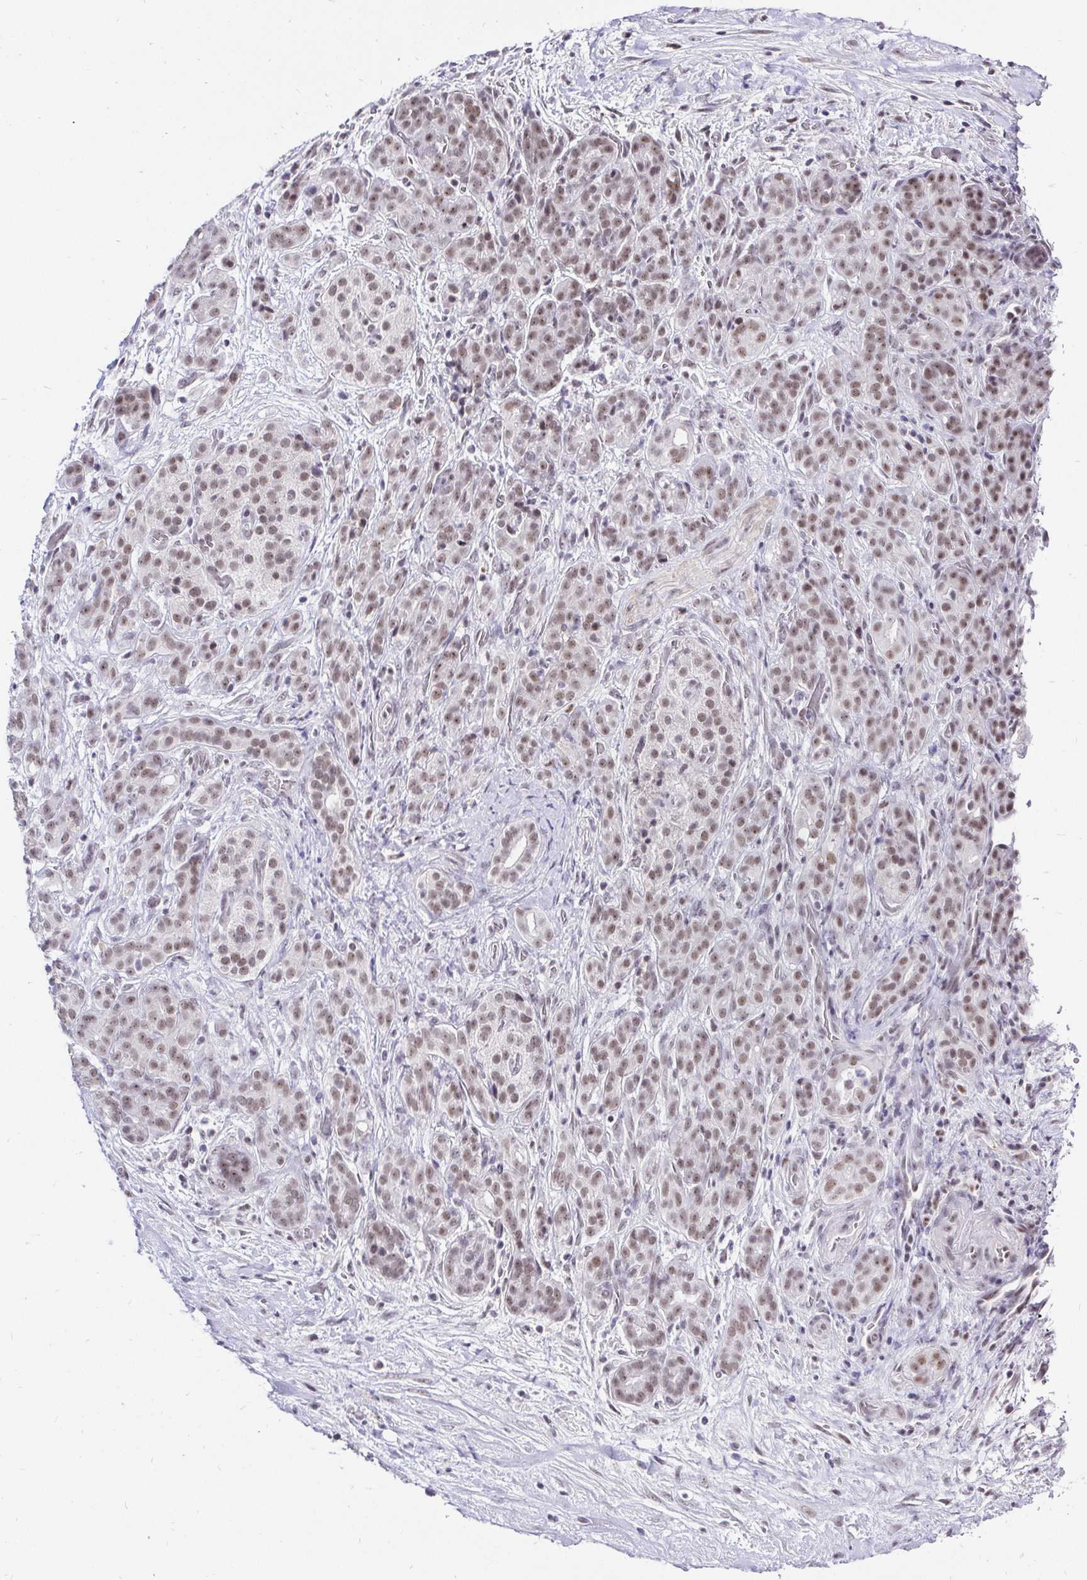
{"staining": {"intensity": "moderate", "quantity": ">75%", "location": "nuclear"}, "tissue": "pancreatic cancer", "cell_type": "Tumor cells", "image_type": "cancer", "snomed": [{"axis": "morphology", "description": "Adenocarcinoma, NOS"}, {"axis": "topography", "description": "Pancreas"}], "caption": "Immunohistochemistry (IHC) (DAB (3,3'-diaminobenzidine)) staining of human adenocarcinoma (pancreatic) demonstrates moderate nuclear protein staining in approximately >75% of tumor cells. The staining was performed using DAB, with brown indicating positive protein expression. Nuclei are stained blue with hematoxylin.", "gene": "ZNF860", "patient": {"sex": "male", "age": 44}}